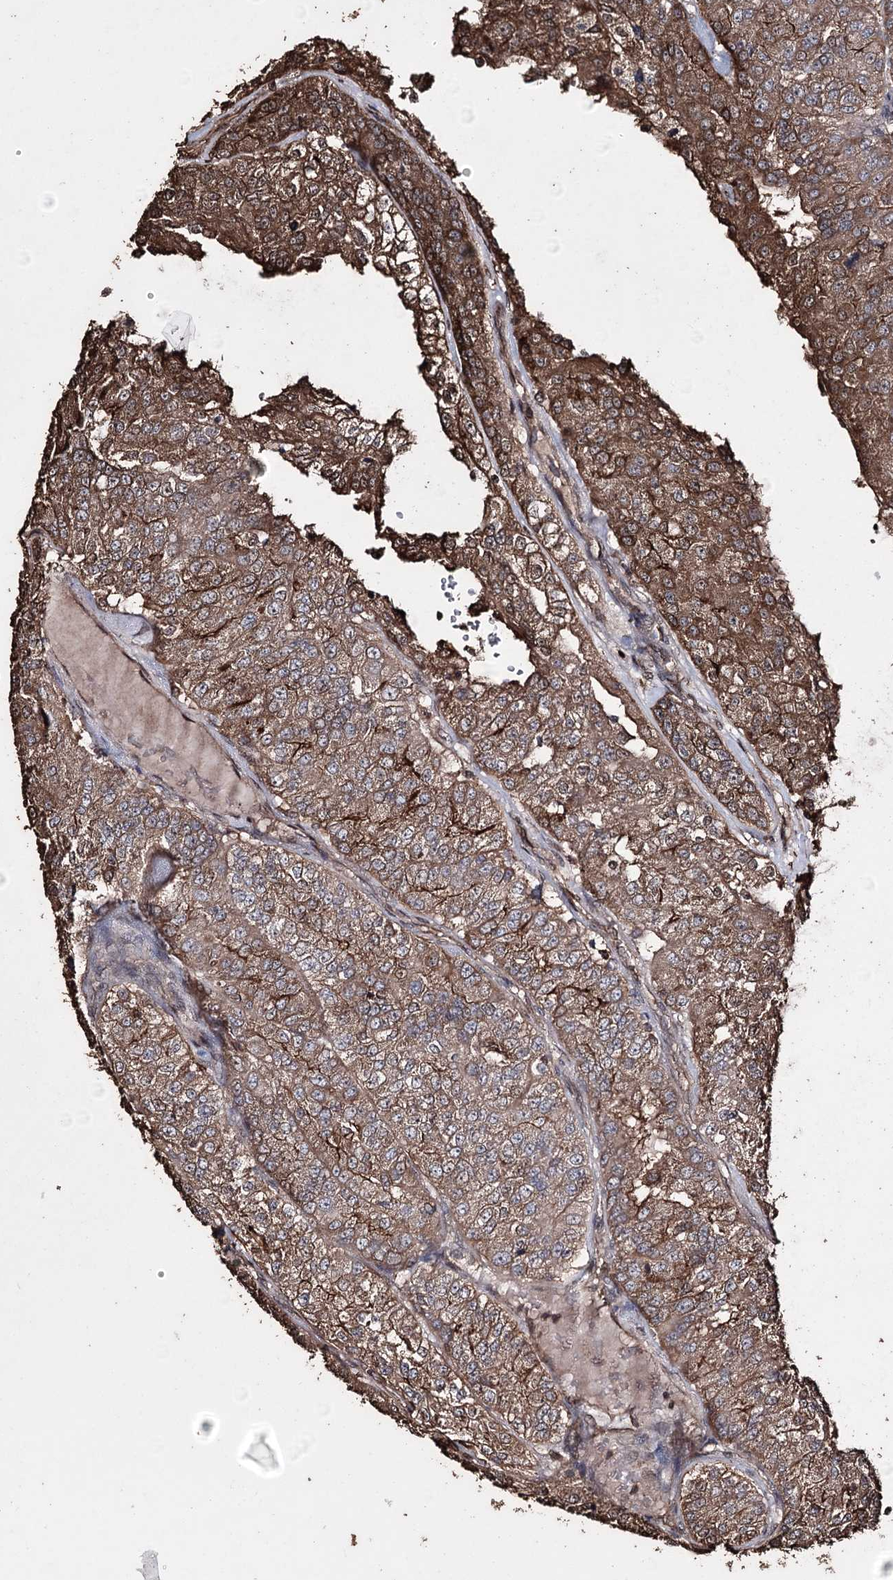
{"staining": {"intensity": "moderate", "quantity": ">75%", "location": "cytoplasmic/membranous"}, "tissue": "renal cancer", "cell_type": "Tumor cells", "image_type": "cancer", "snomed": [{"axis": "morphology", "description": "Adenocarcinoma, NOS"}, {"axis": "topography", "description": "Kidney"}], "caption": "Renal cancer (adenocarcinoma) stained with immunohistochemistry displays moderate cytoplasmic/membranous staining in approximately >75% of tumor cells.", "gene": "ZNF662", "patient": {"sex": "female", "age": 63}}